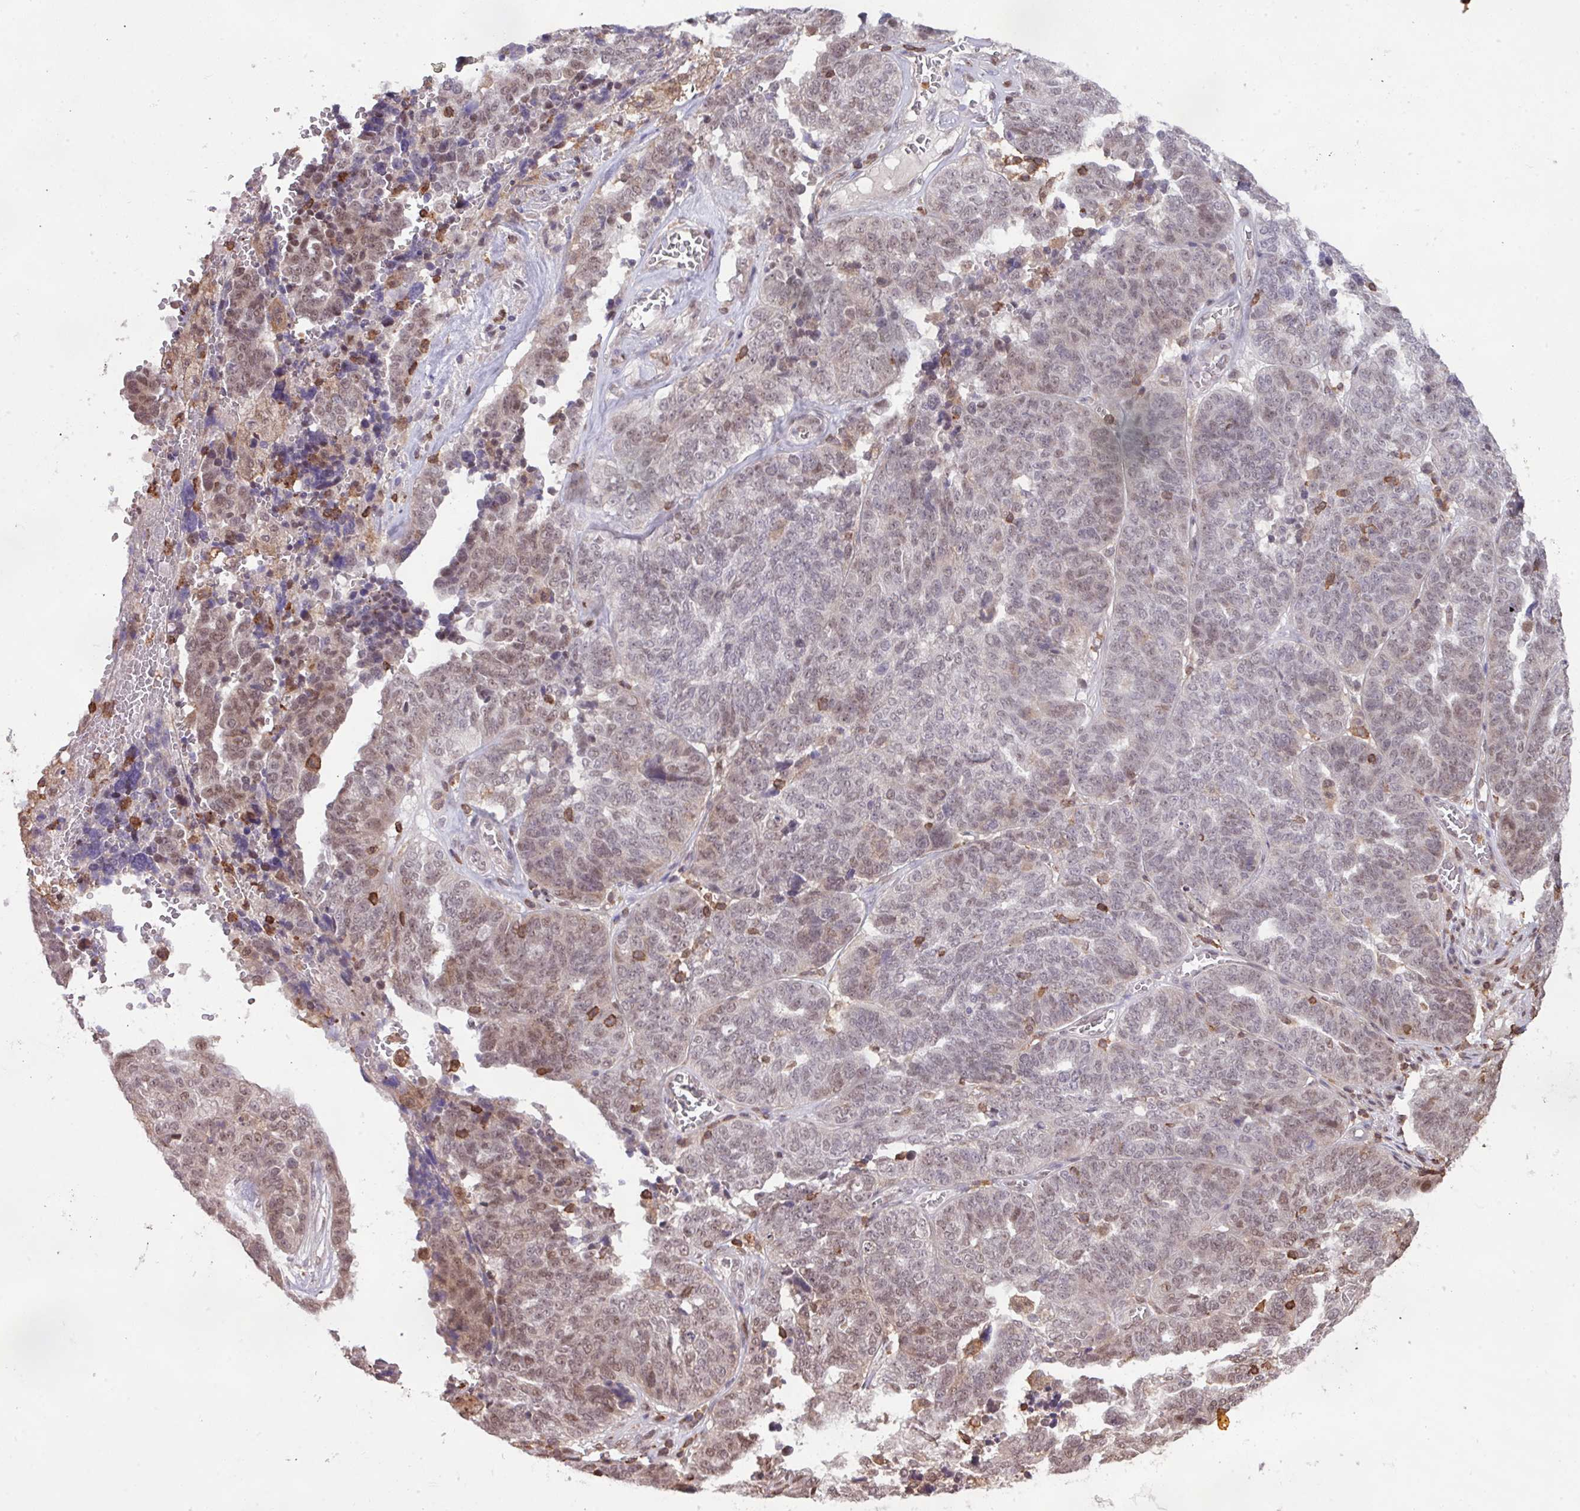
{"staining": {"intensity": "weak", "quantity": "<25%", "location": "nuclear"}, "tissue": "ovarian cancer", "cell_type": "Tumor cells", "image_type": "cancer", "snomed": [{"axis": "morphology", "description": "Cystadenocarcinoma, serous, NOS"}, {"axis": "topography", "description": "Ovary"}], "caption": "High power microscopy micrograph of an immunohistochemistry photomicrograph of ovarian serous cystadenocarcinoma, revealing no significant positivity in tumor cells. (Immunohistochemistry (ihc), brightfield microscopy, high magnification).", "gene": "GON7", "patient": {"sex": "female", "age": 59}}